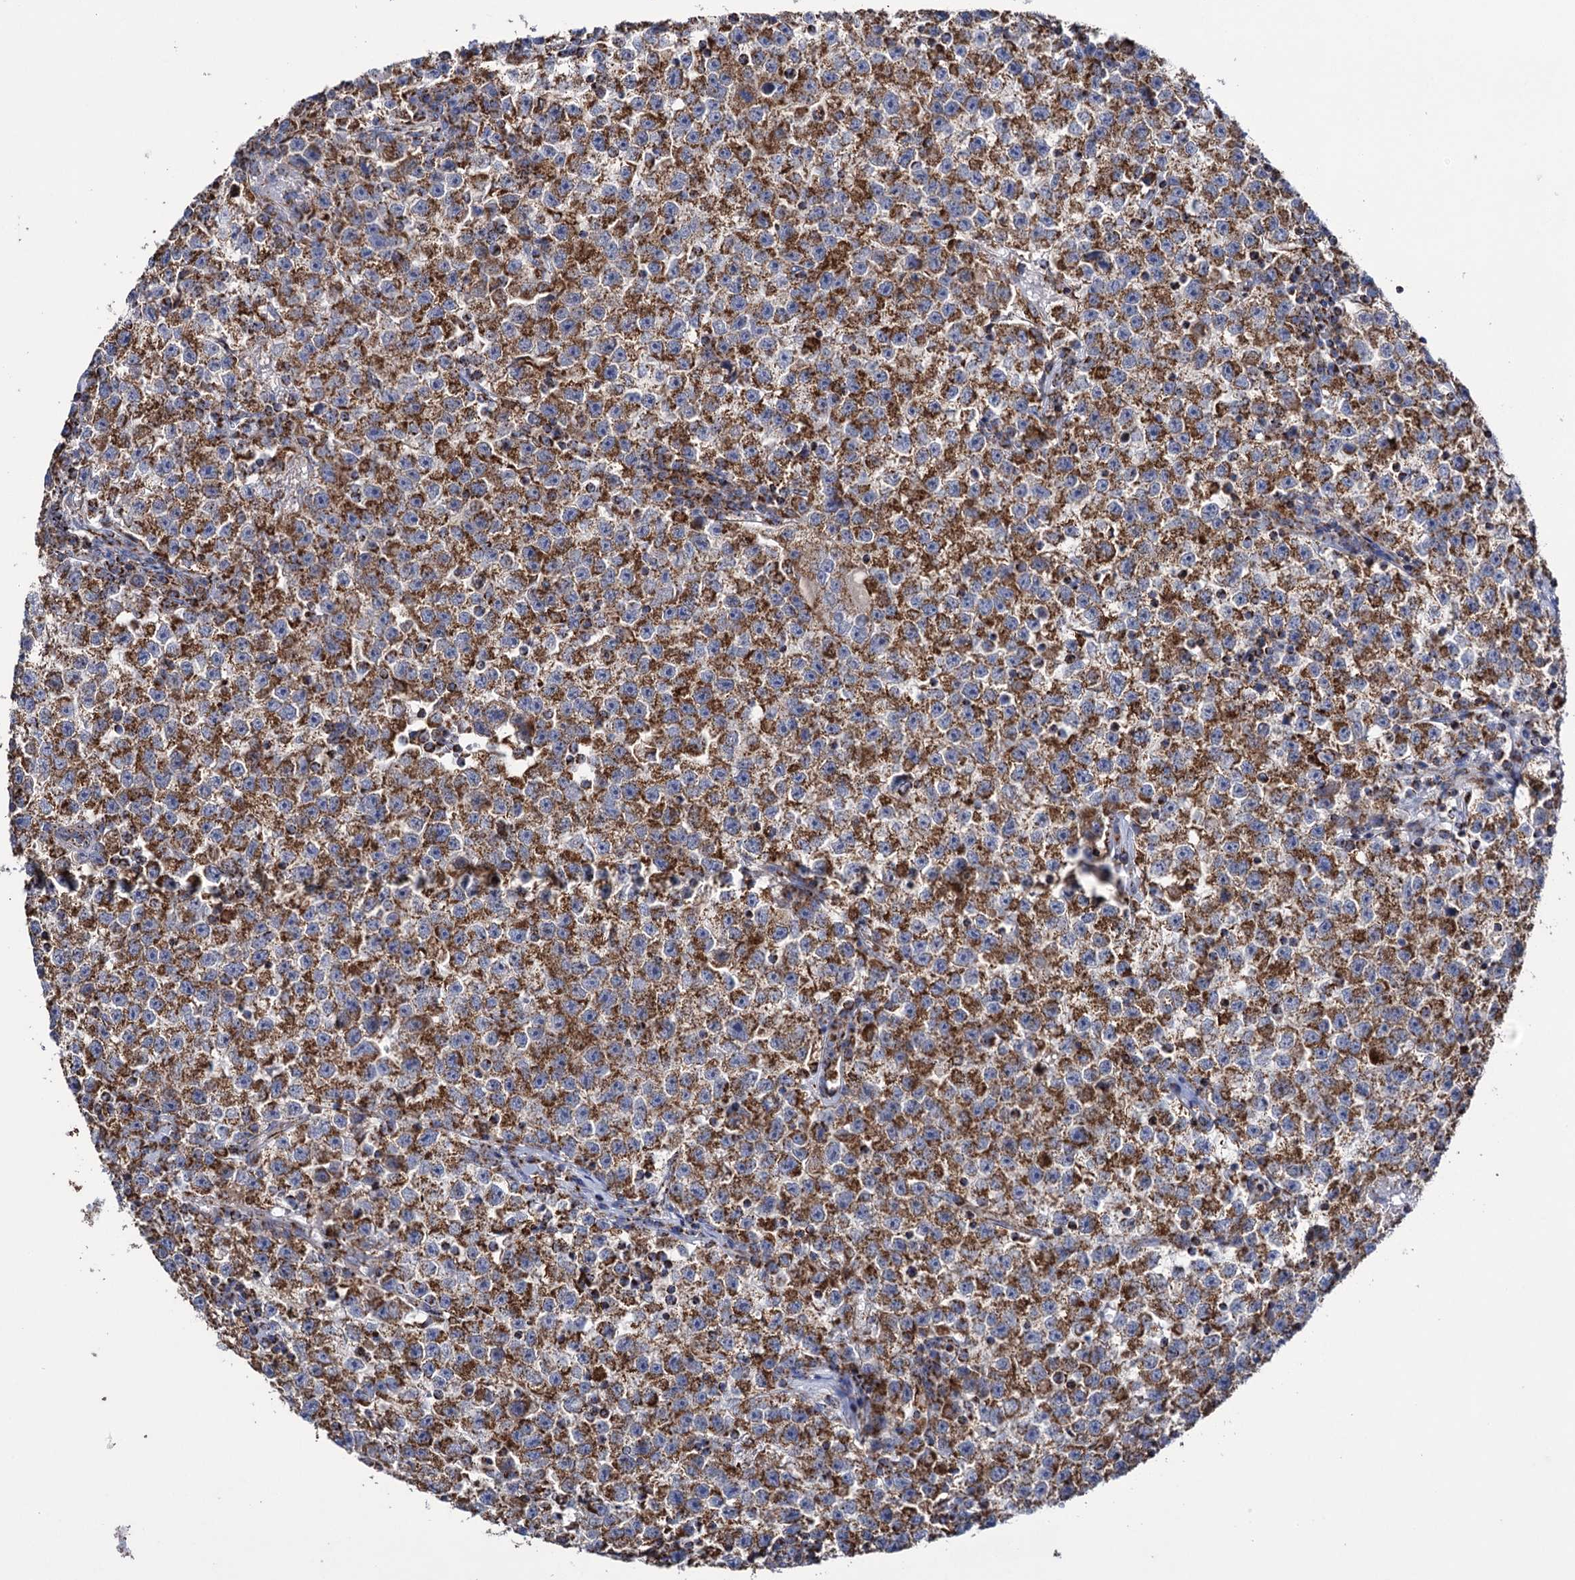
{"staining": {"intensity": "strong", "quantity": ">75%", "location": "cytoplasmic/membranous"}, "tissue": "testis cancer", "cell_type": "Tumor cells", "image_type": "cancer", "snomed": [{"axis": "morphology", "description": "Seminoma, NOS"}, {"axis": "topography", "description": "Testis"}], "caption": "A photomicrograph of testis seminoma stained for a protein shows strong cytoplasmic/membranous brown staining in tumor cells. The staining was performed using DAB (3,3'-diaminobenzidine) to visualize the protein expression in brown, while the nuclei were stained in blue with hematoxylin (Magnification: 20x).", "gene": "ABHD10", "patient": {"sex": "male", "age": 22}}